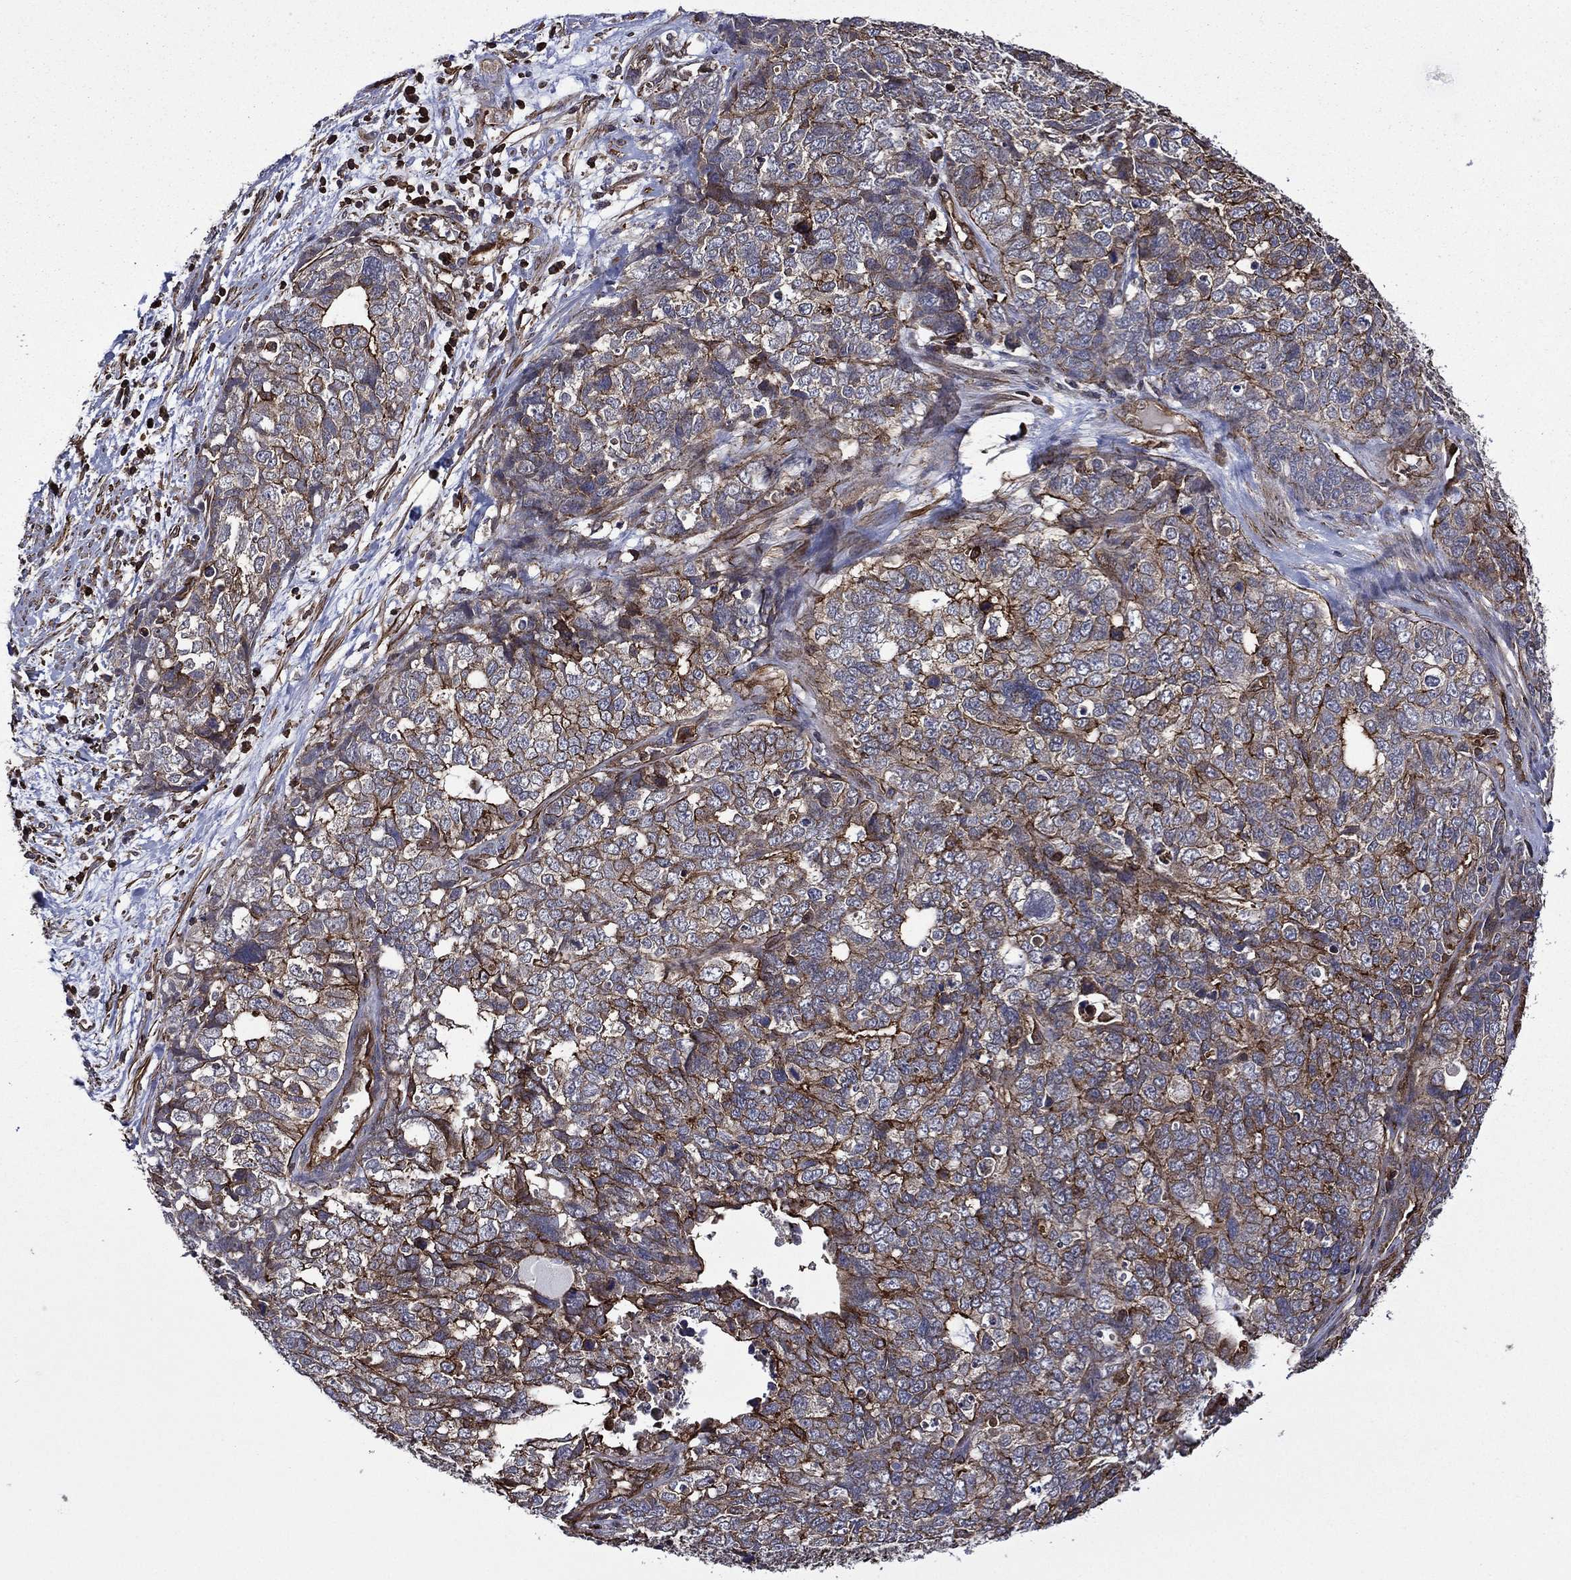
{"staining": {"intensity": "strong", "quantity": "25%-75%", "location": "cytoplasmic/membranous"}, "tissue": "cervical cancer", "cell_type": "Tumor cells", "image_type": "cancer", "snomed": [{"axis": "morphology", "description": "Squamous cell carcinoma, NOS"}, {"axis": "topography", "description": "Cervix"}], "caption": "A high-resolution image shows immunohistochemistry staining of cervical squamous cell carcinoma, which demonstrates strong cytoplasmic/membranous expression in about 25%-75% of tumor cells.", "gene": "PLPP3", "patient": {"sex": "female", "age": 63}}